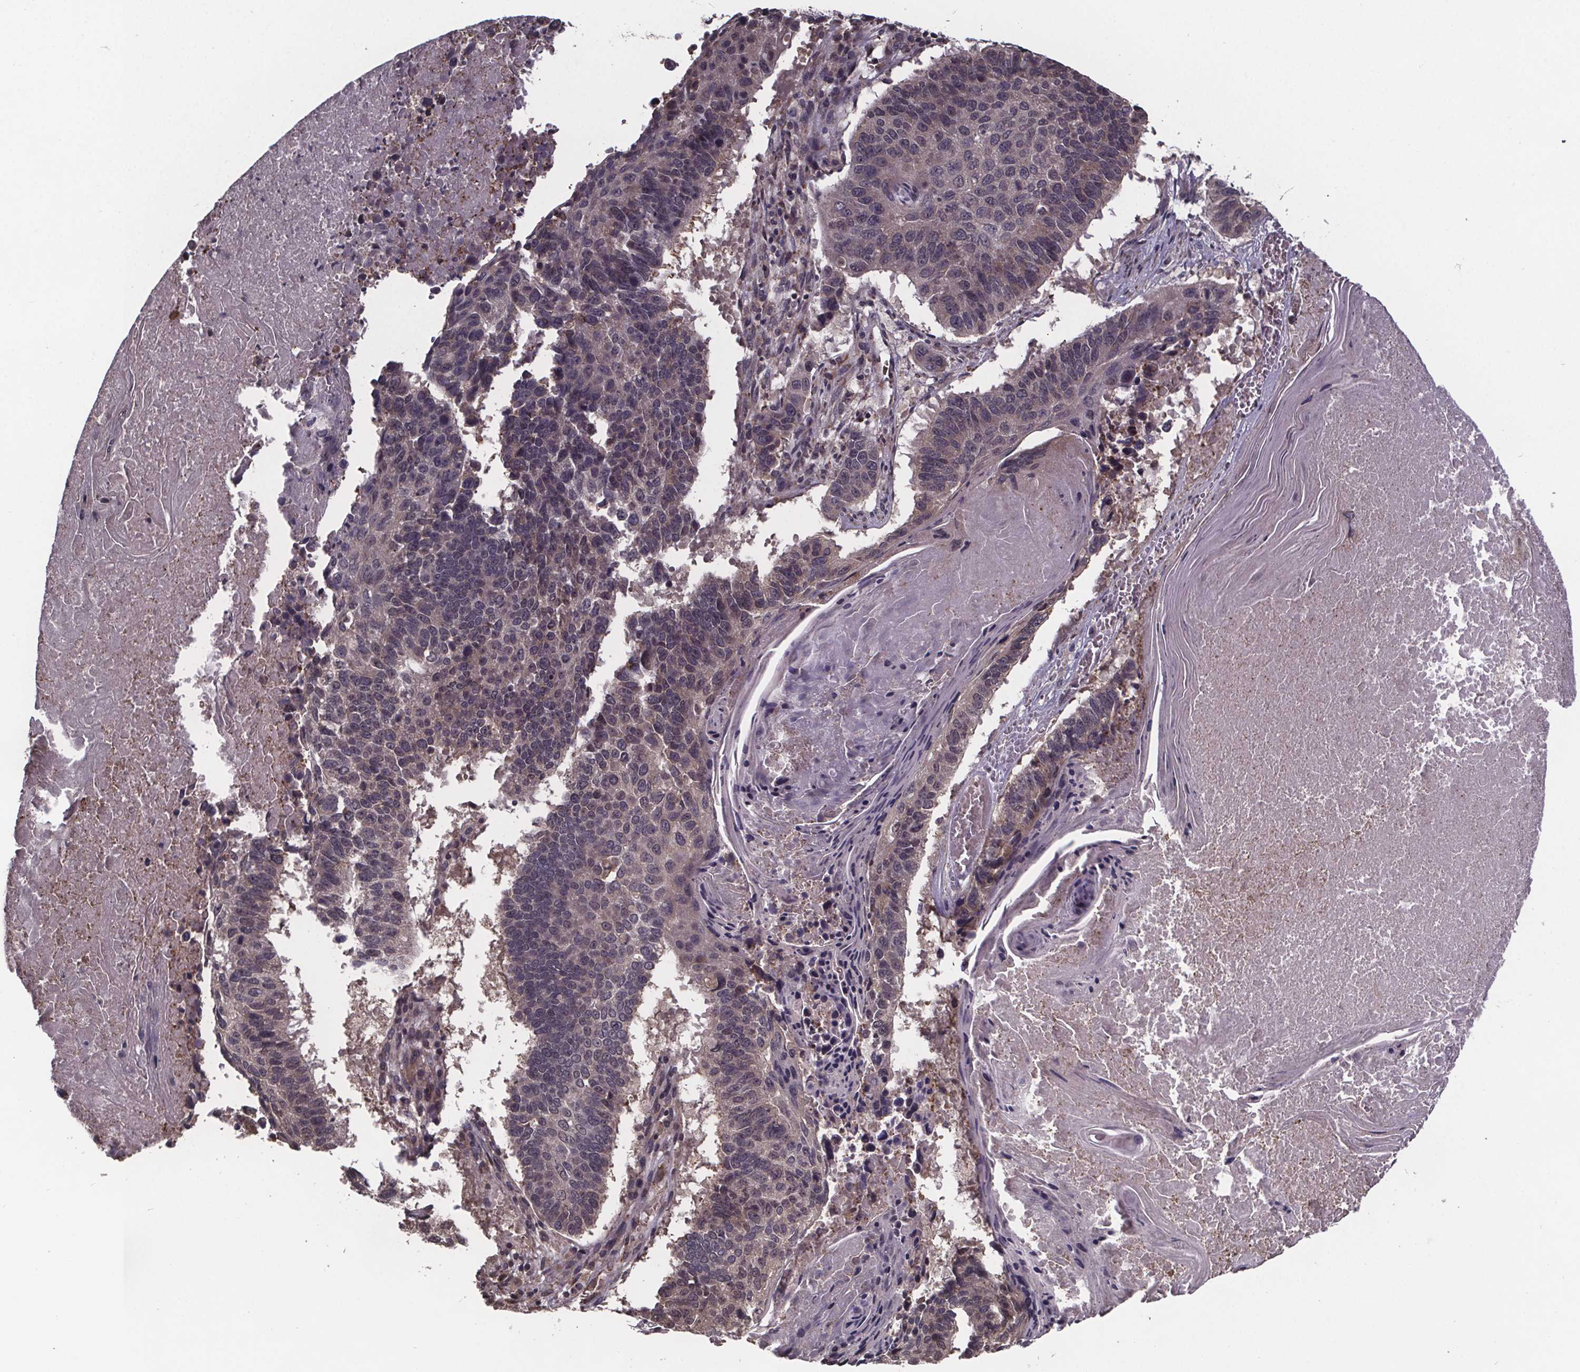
{"staining": {"intensity": "weak", "quantity": ">75%", "location": "cytoplasmic/membranous"}, "tissue": "lung cancer", "cell_type": "Tumor cells", "image_type": "cancer", "snomed": [{"axis": "morphology", "description": "Squamous cell carcinoma, NOS"}, {"axis": "topography", "description": "Lung"}], "caption": "Lung cancer stained with IHC shows weak cytoplasmic/membranous positivity in about >75% of tumor cells.", "gene": "SAT1", "patient": {"sex": "male", "age": 73}}